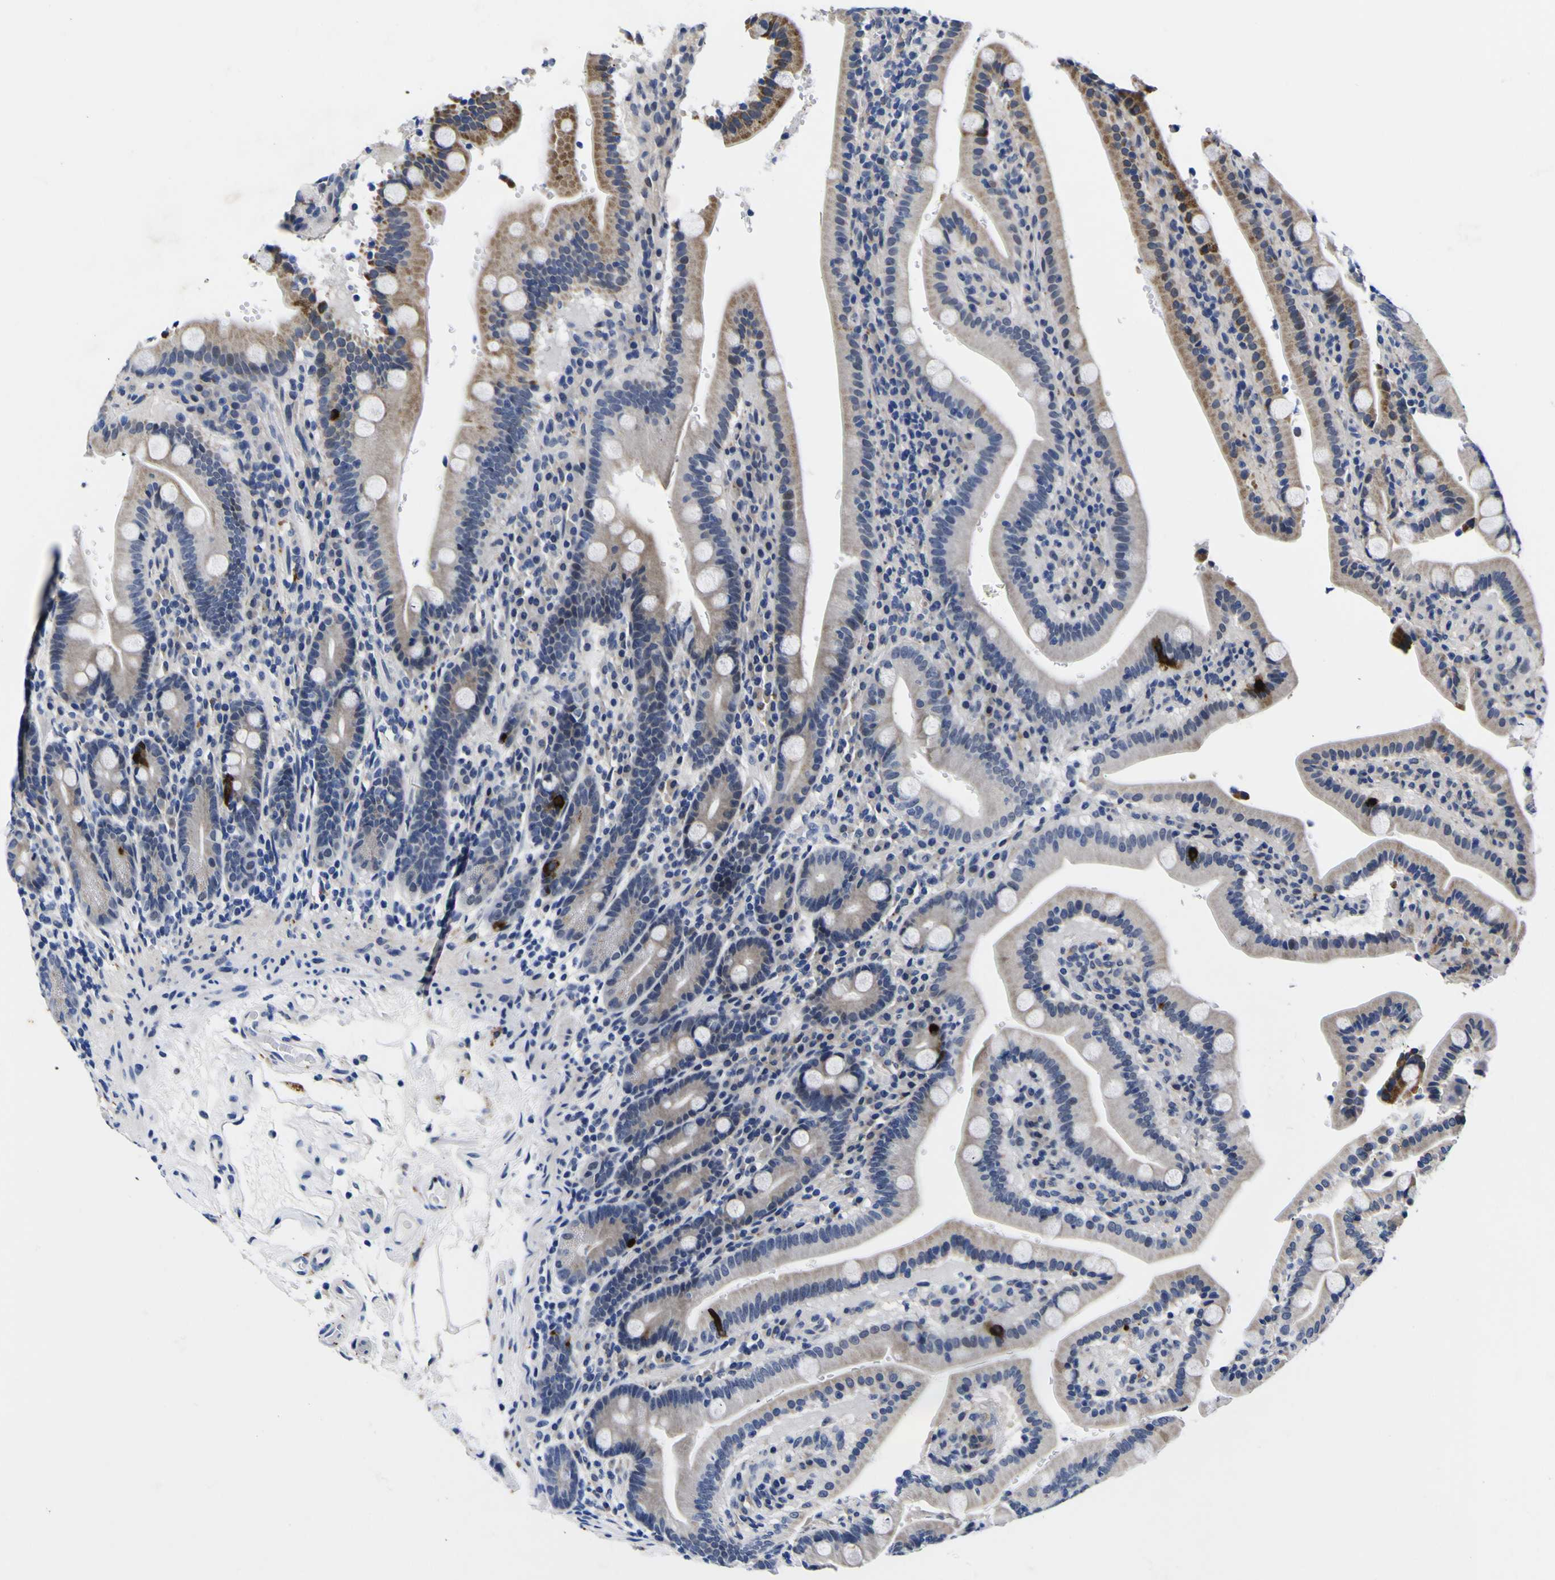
{"staining": {"intensity": "moderate", "quantity": "<25%", "location": "cytoplasmic/membranous"}, "tissue": "duodenum", "cell_type": "Glandular cells", "image_type": "normal", "snomed": [{"axis": "morphology", "description": "Normal tissue, NOS"}, {"axis": "topography", "description": "Small intestine, NOS"}], "caption": "Moderate cytoplasmic/membranous positivity is present in about <25% of glandular cells in unremarkable duodenum.", "gene": "IGFLR1", "patient": {"sex": "female", "age": 71}}